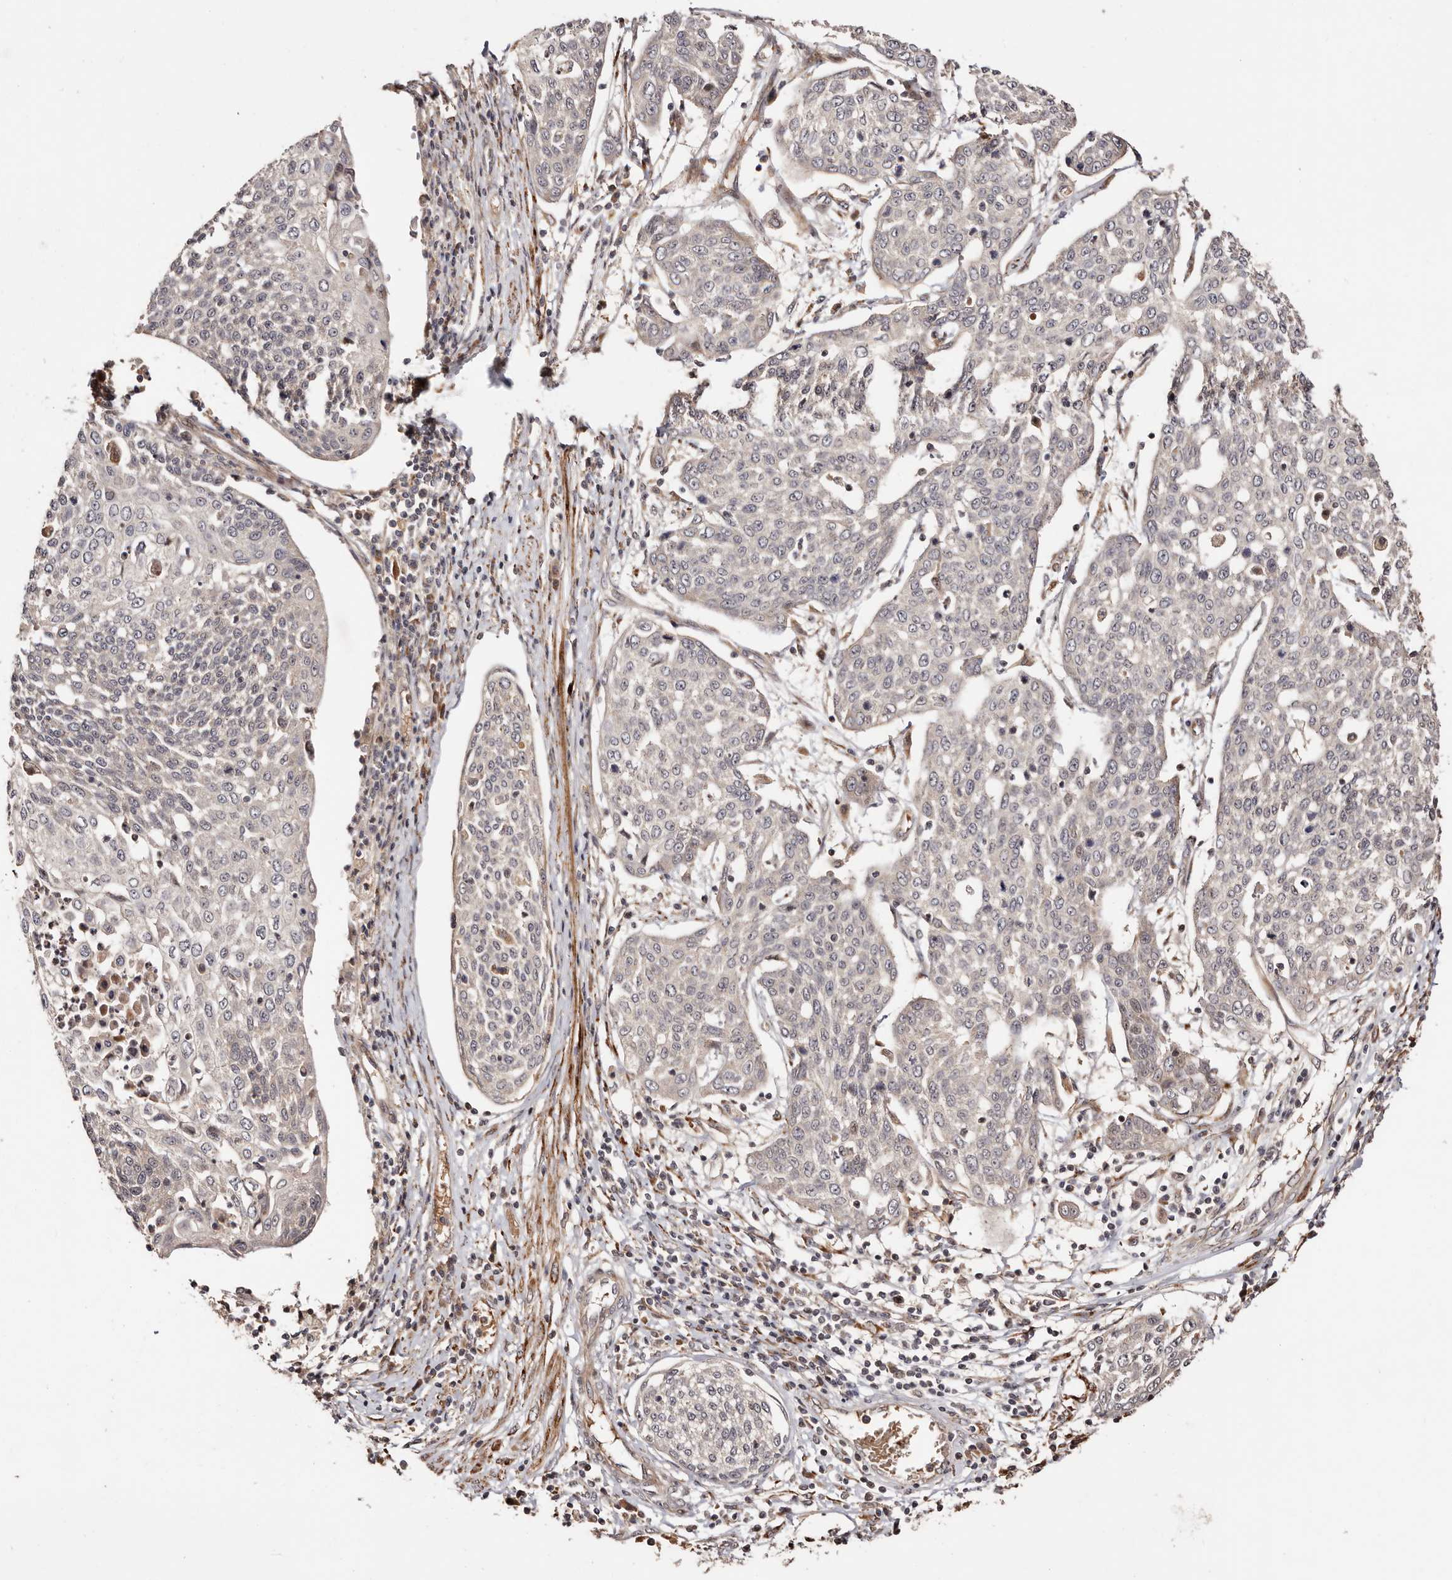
{"staining": {"intensity": "negative", "quantity": "none", "location": "none"}, "tissue": "cervical cancer", "cell_type": "Tumor cells", "image_type": "cancer", "snomed": [{"axis": "morphology", "description": "Squamous cell carcinoma, NOS"}, {"axis": "topography", "description": "Cervix"}], "caption": "Micrograph shows no significant protein expression in tumor cells of squamous cell carcinoma (cervical).", "gene": "PTPN22", "patient": {"sex": "female", "age": 34}}